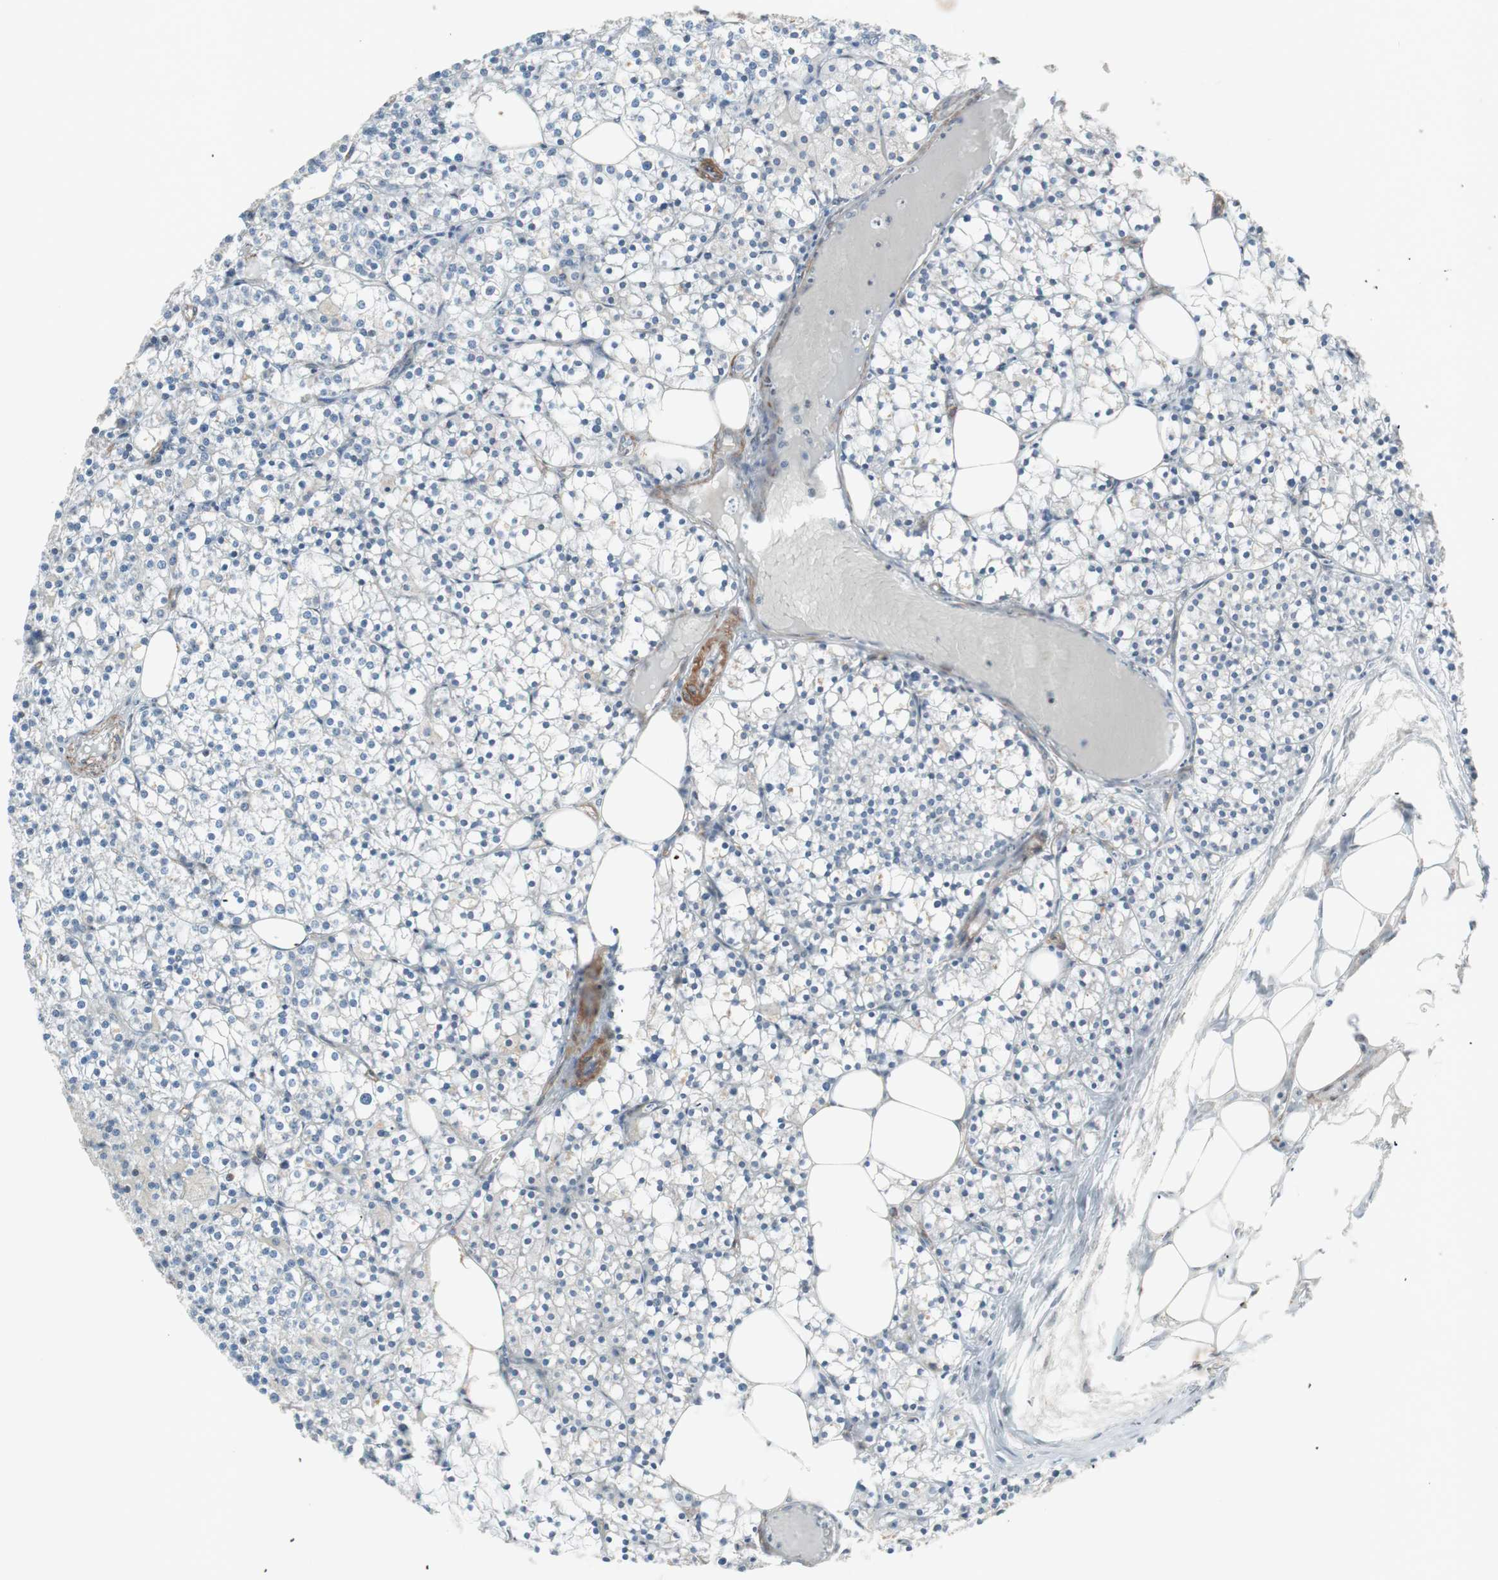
{"staining": {"intensity": "weak", "quantity": "25%-75%", "location": "cytoplasmic/membranous,nuclear"}, "tissue": "parathyroid gland", "cell_type": "Glandular cells", "image_type": "normal", "snomed": [{"axis": "morphology", "description": "Normal tissue, NOS"}, {"axis": "topography", "description": "Parathyroid gland"}], "caption": "This micrograph shows immunohistochemistry (IHC) staining of benign parathyroid gland, with low weak cytoplasmic/membranous,nuclear staining in about 25%-75% of glandular cells.", "gene": "ARNT2", "patient": {"sex": "female", "age": 63}}